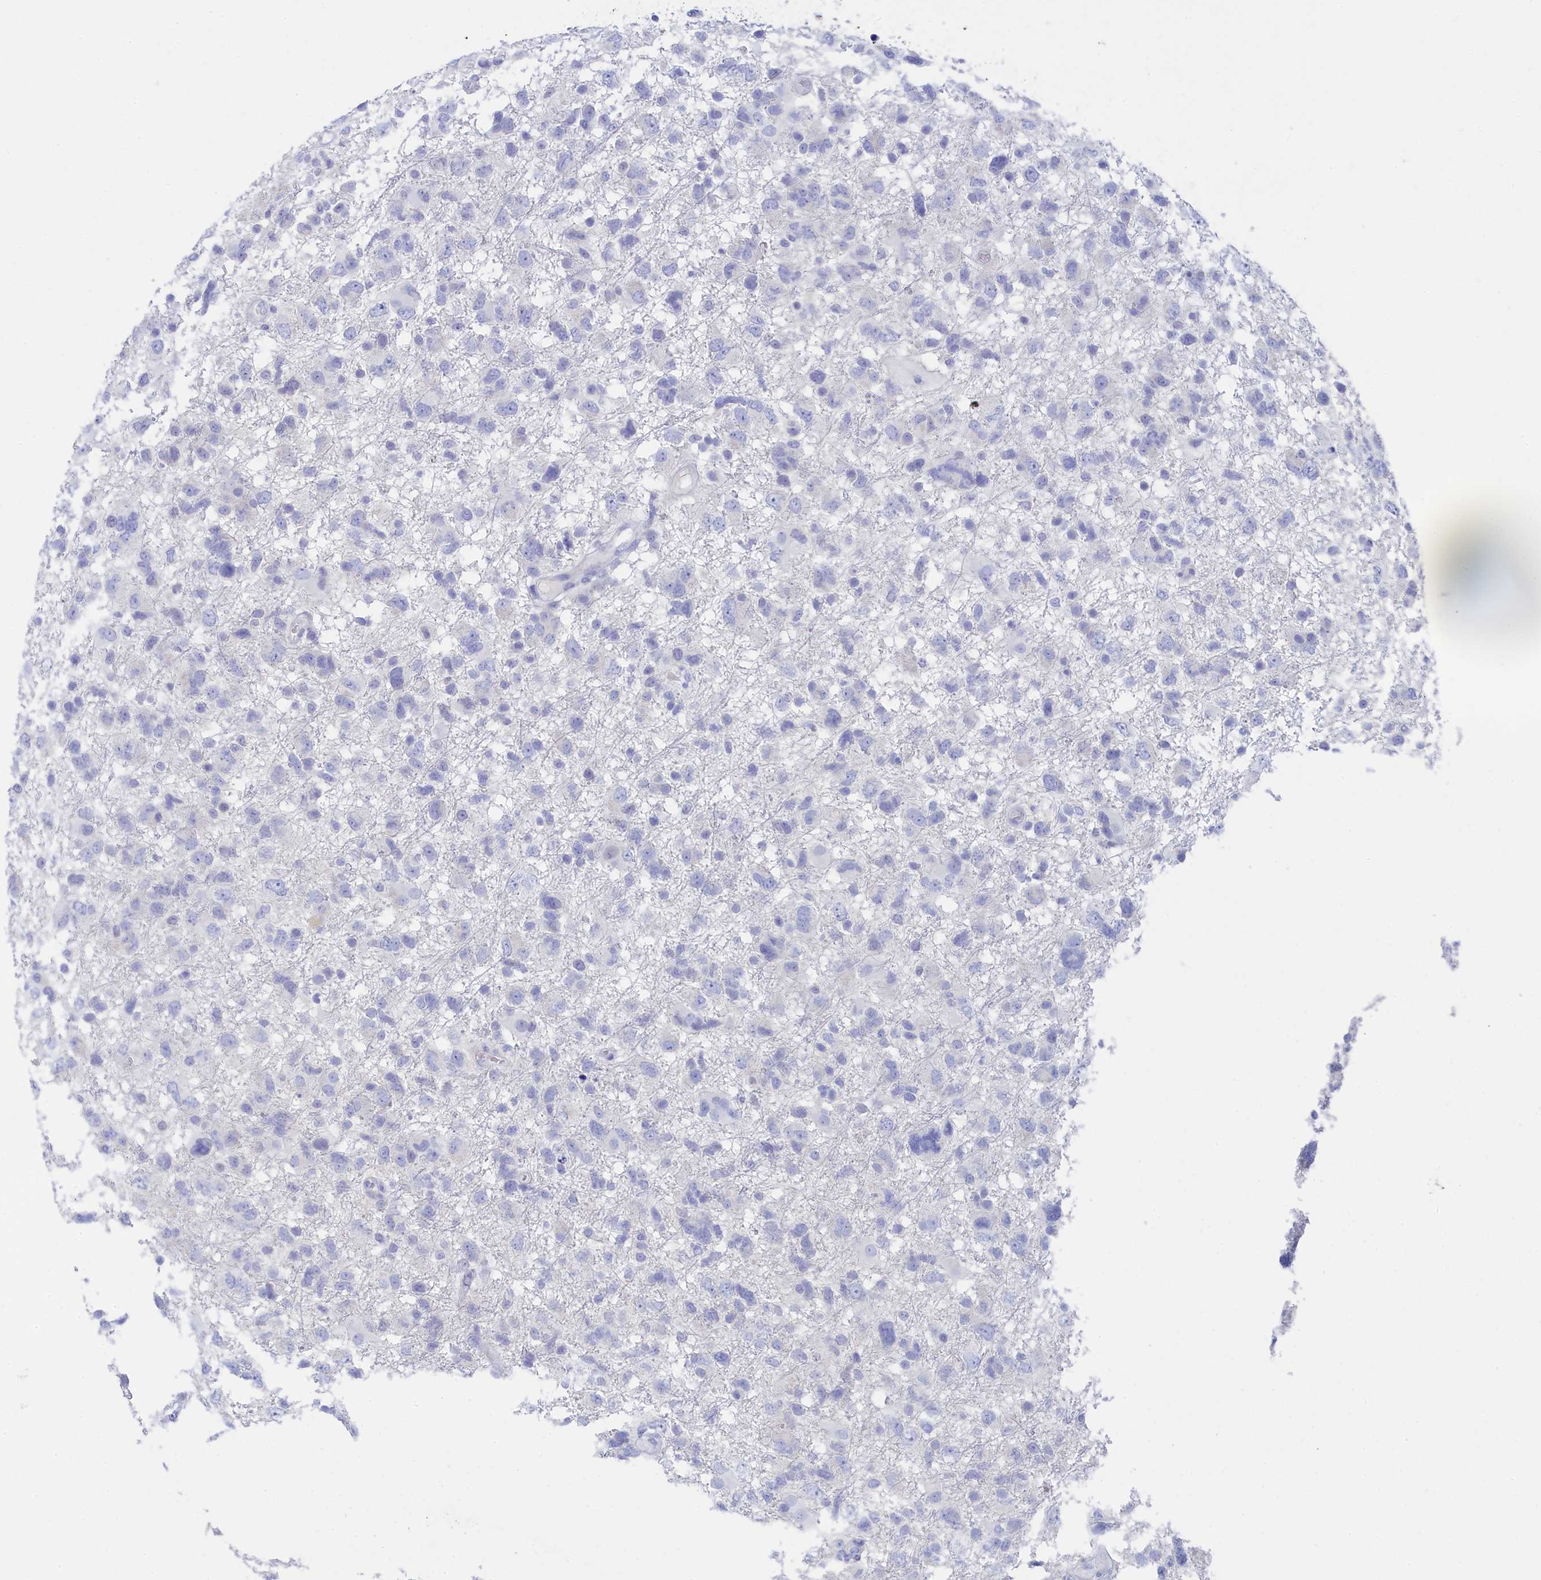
{"staining": {"intensity": "negative", "quantity": "none", "location": "none"}, "tissue": "glioma", "cell_type": "Tumor cells", "image_type": "cancer", "snomed": [{"axis": "morphology", "description": "Glioma, malignant, High grade"}, {"axis": "topography", "description": "Brain"}], "caption": "A high-resolution photomicrograph shows immunohistochemistry (IHC) staining of malignant glioma (high-grade), which reveals no significant positivity in tumor cells.", "gene": "TRIM10", "patient": {"sex": "male", "age": 61}}